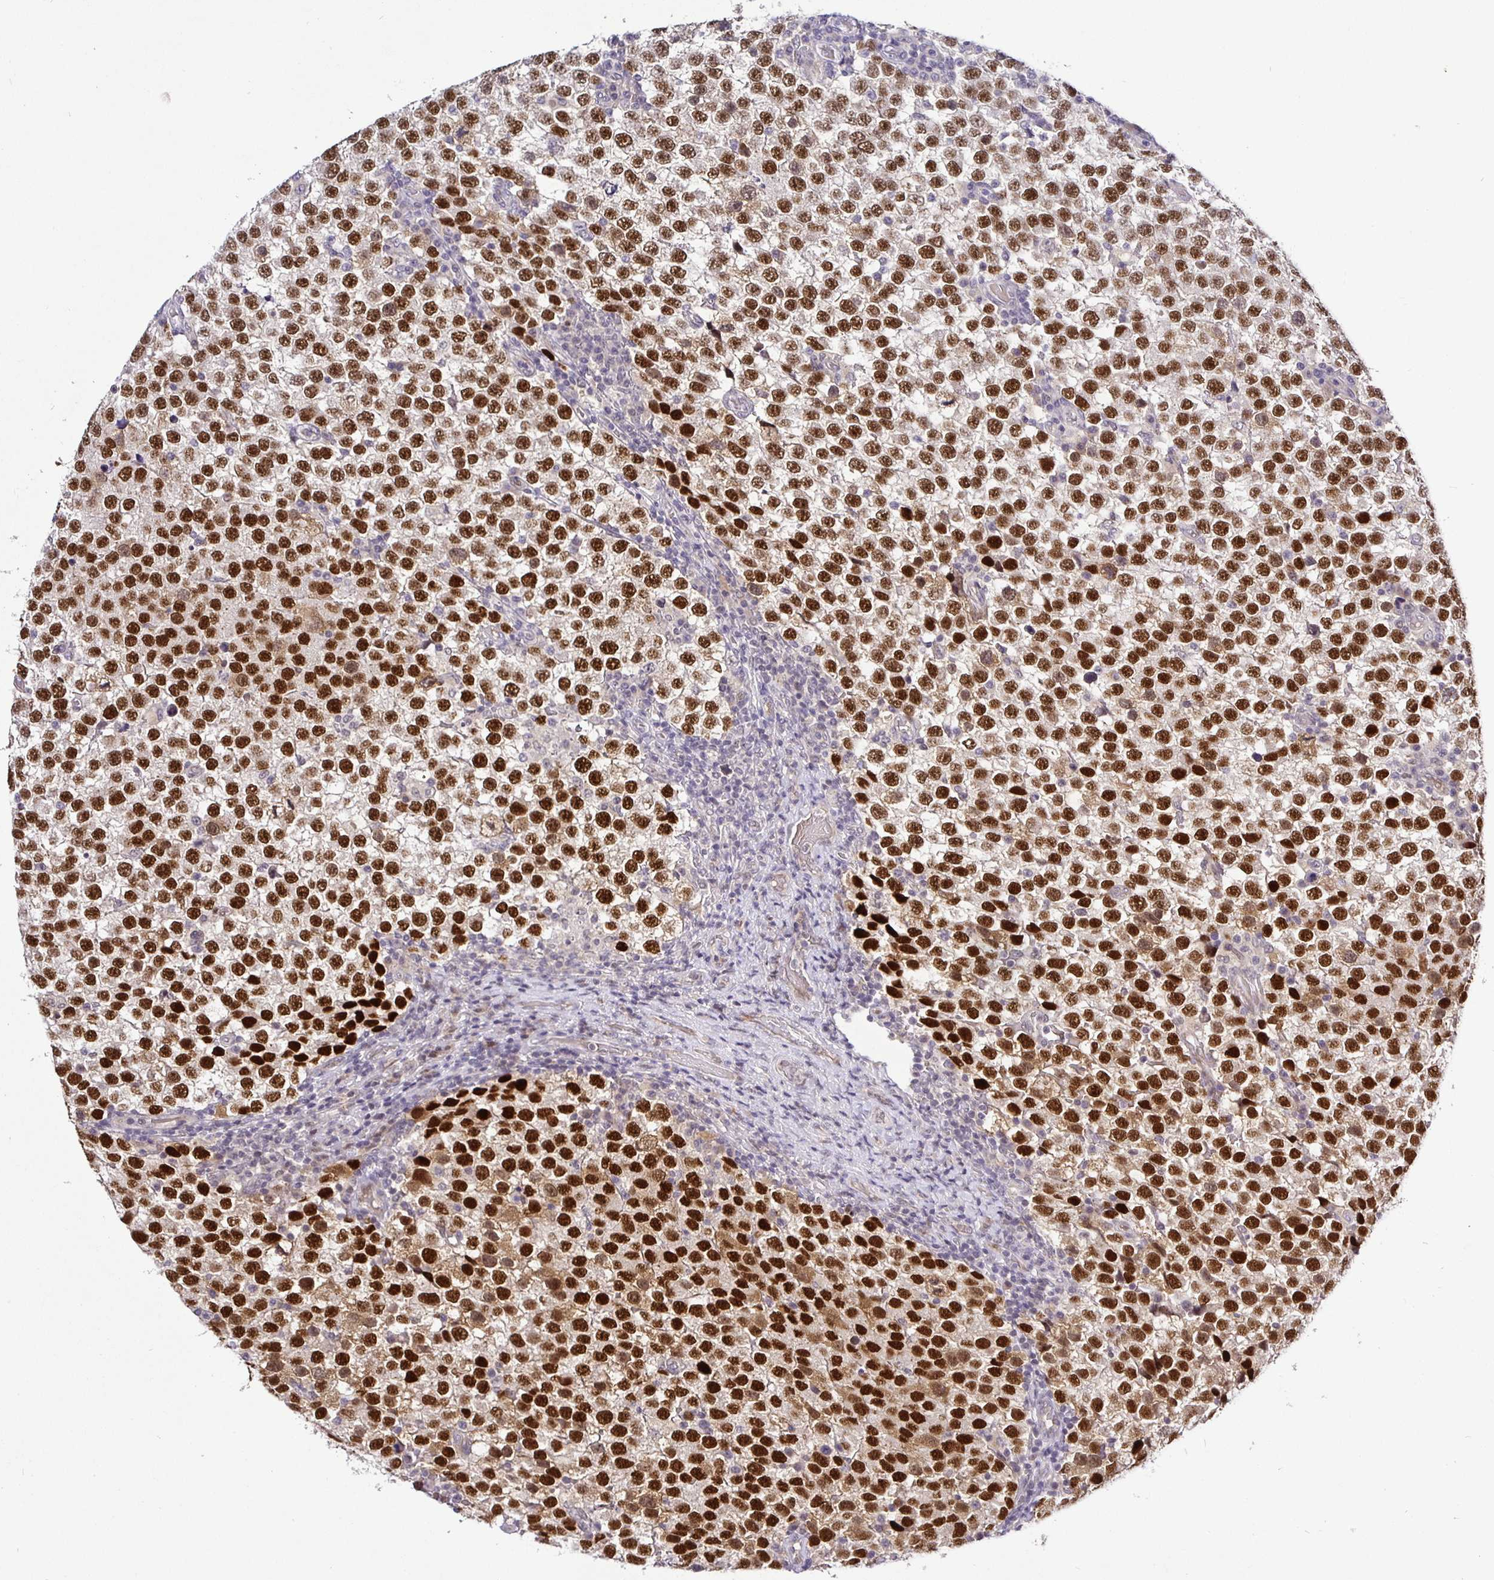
{"staining": {"intensity": "strong", "quantity": ">75%", "location": "nuclear"}, "tissue": "testis cancer", "cell_type": "Tumor cells", "image_type": "cancer", "snomed": [{"axis": "morphology", "description": "Seminoma, NOS"}, {"axis": "topography", "description": "Testis"}], "caption": "Testis cancer (seminoma) stained with a brown dye shows strong nuclear positive positivity in approximately >75% of tumor cells.", "gene": "NUP188", "patient": {"sex": "male", "age": 34}}